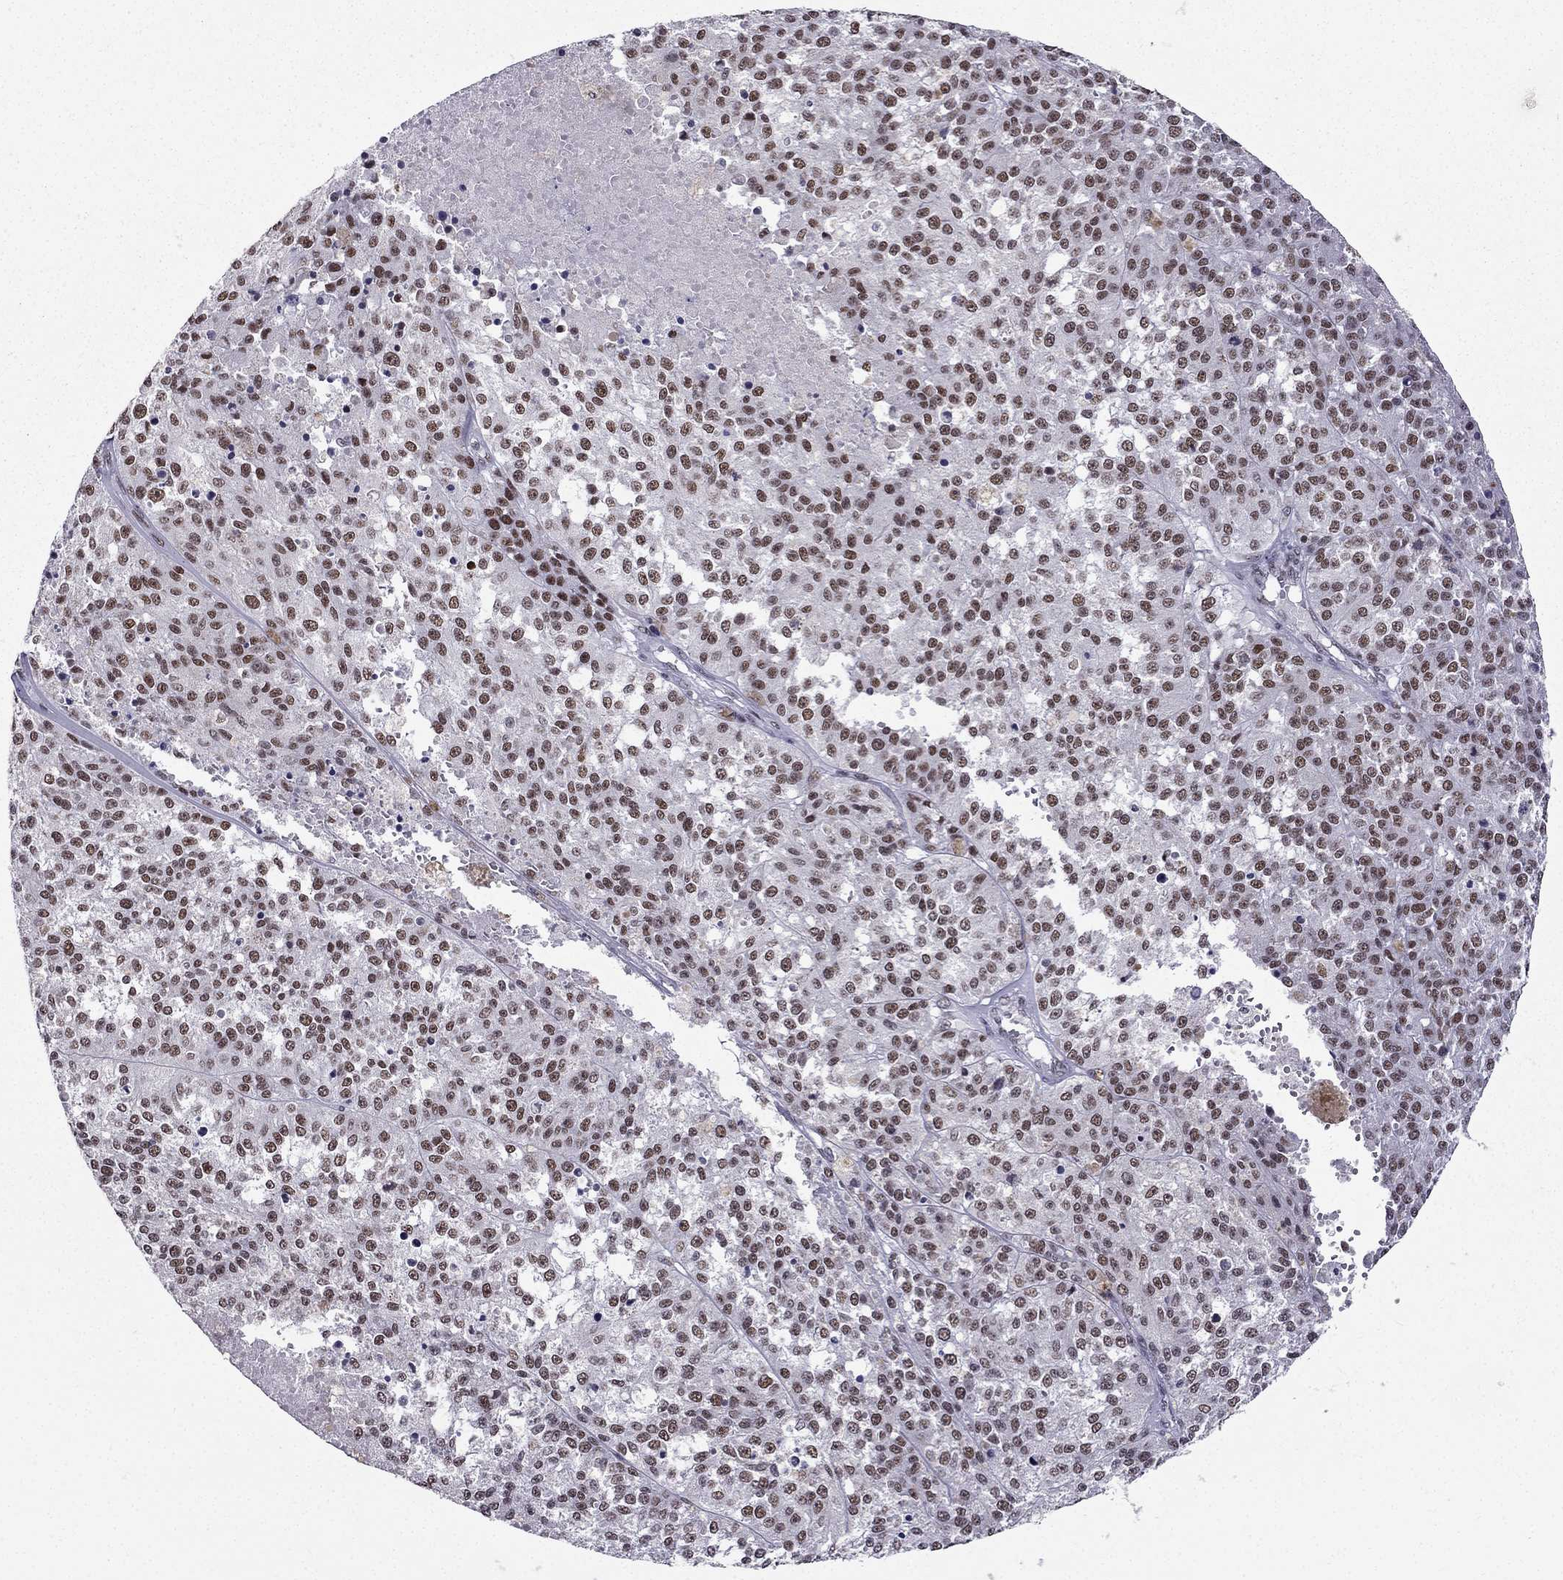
{"staining": {"intensity": "moderate", "quantity": ">75%", "location": "nuclear"}, "tissue": "melanoma", "cell_type": "Tumor cells", "image_type": "cancer", "snomed": [{"axis": "morphology", "description": "Malignant melanoma, Metastatic site"}, {"axis": "topography", "description": "Lymph node"}], "caption": "Melanoma stained with DAB immunohistochemistry (IHC) shows medium levels of moderate nuclear staining in about >75% of tumor cells. The staining was performed using DAB (3,3'-diaminobenzidine) to visualize the protein expression in brown, while the nuclei were stained in blue with hematoxylin (Magnification: 20x).", "gene": "ZNF420", "patient": {"sex": "female", "age": 64}}